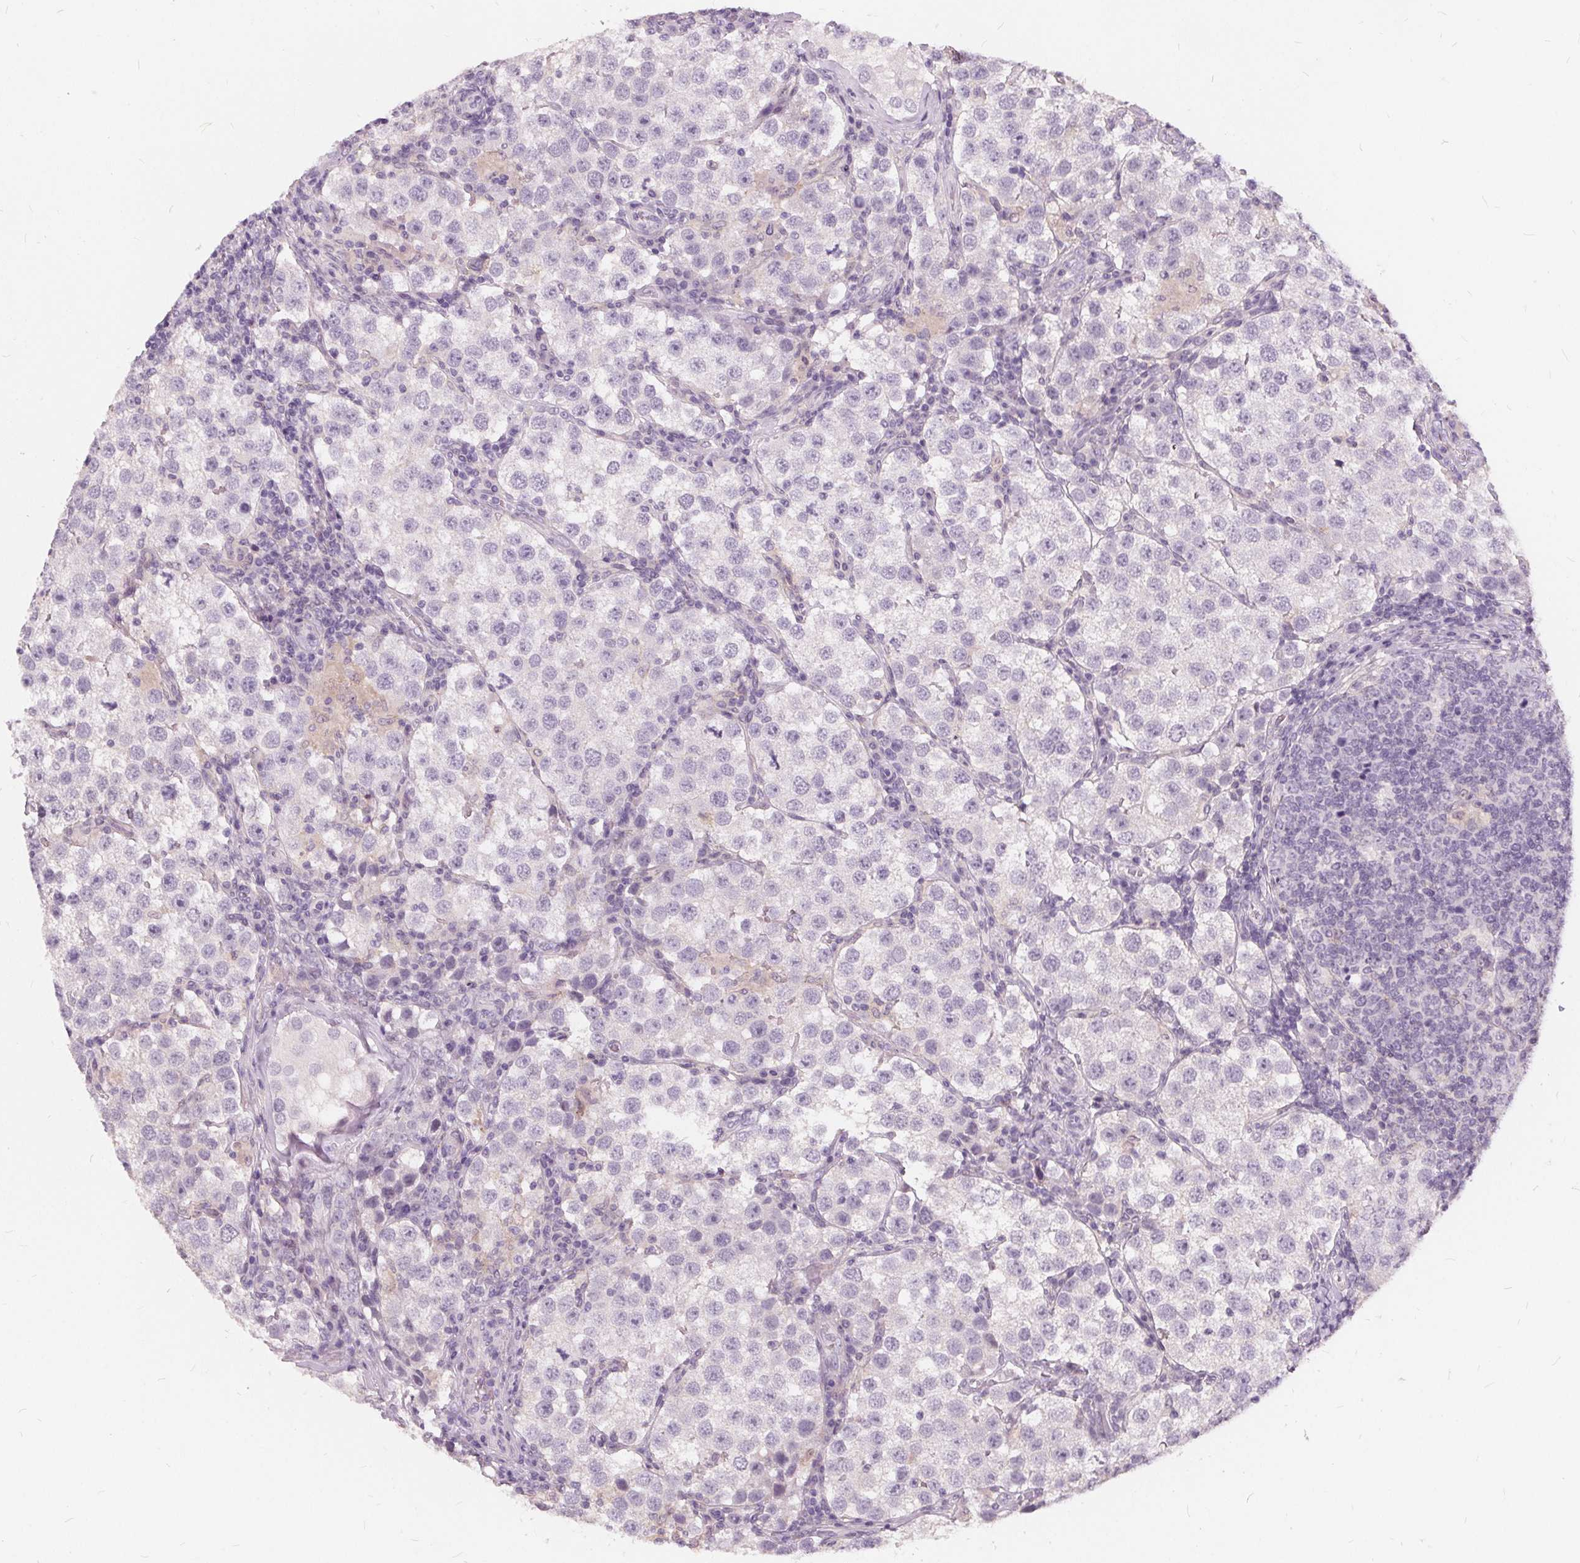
{"staining": {"intensity": "negative", "quantity": "none", "location": "none"}, "tissue": "testis cancer", "cell_type": "Tumor cells", "image_type": "cancer", "snomed": [{"axis": "morphology", "description": "Seminoma, NOS"}, {"axis": "topography", "description": "Testis"}], "caption": "IHC histopathology image of neoplastic tissue: human testis cancer (seminoma) stained with DAB (3,3'-diaminobenzidine) demonstrates no significant protein expression in tumor cells.", "gene": "HAAO", "patient": {"sex": "male", "age": 37}}